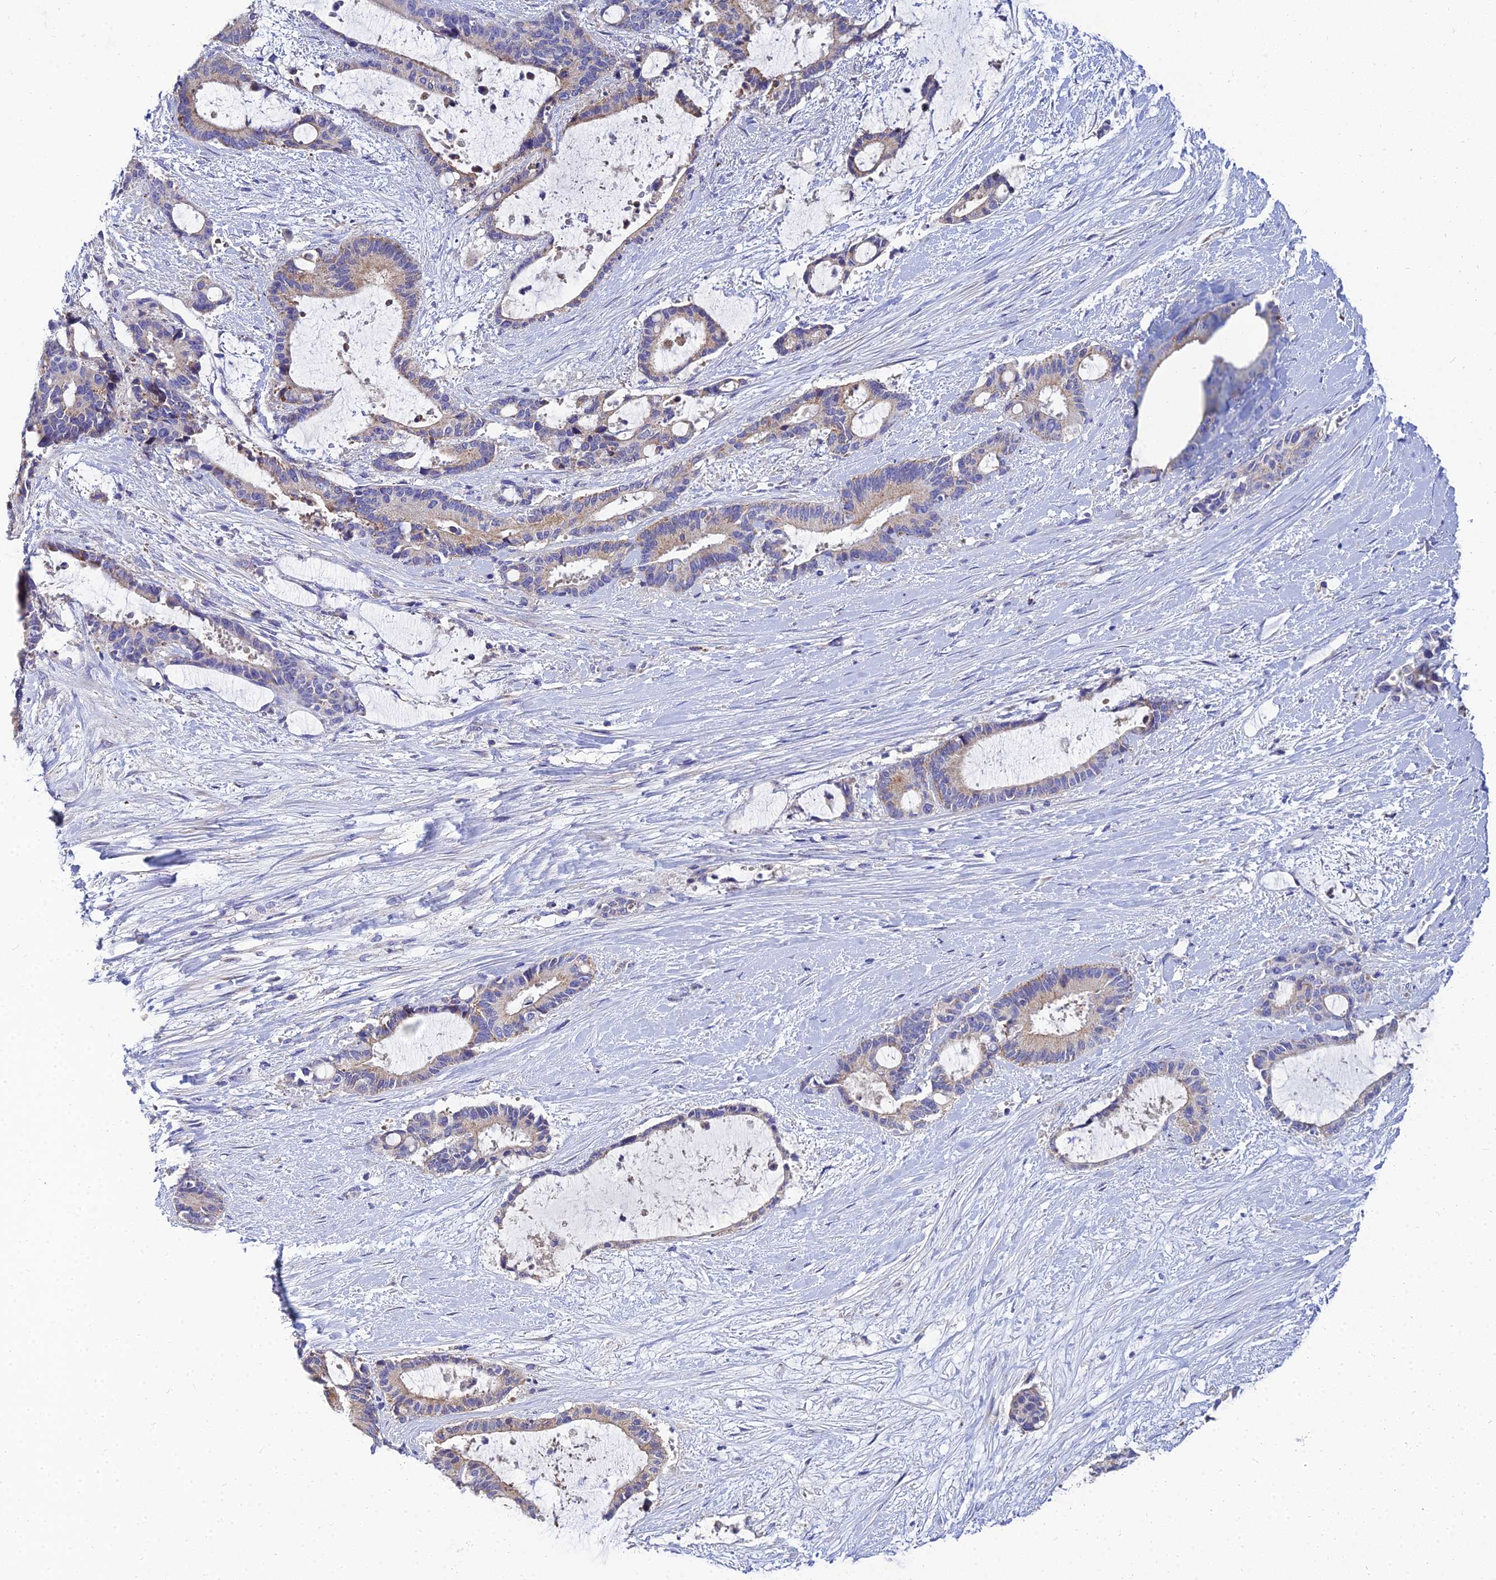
{"staining": {"intensity": "moderate", "quantity": "<25%", "location": "cytoplasmic/membranous"}, "tissue": "liver cancer", "cell_type": "Tumor cells", "image_type": "cancer", "snomed": [{"axis": "morphology", "description": "Normal tissue, NOS"}, {"axis": "morphology", "description": "Cholangiocarcinoma"}, {"axis": "topography", "description": "Liver"}, {"axis": "topography", "description": "Peripheral nerve tissue"}], "caption": "A brown stain shows moderate cytoplasmic/membranous staining of a protein in human cholangiocarcinoma (liver) tumor cells.", "gene": "NPY", "patient": {"sex": "female", "age": 73}}